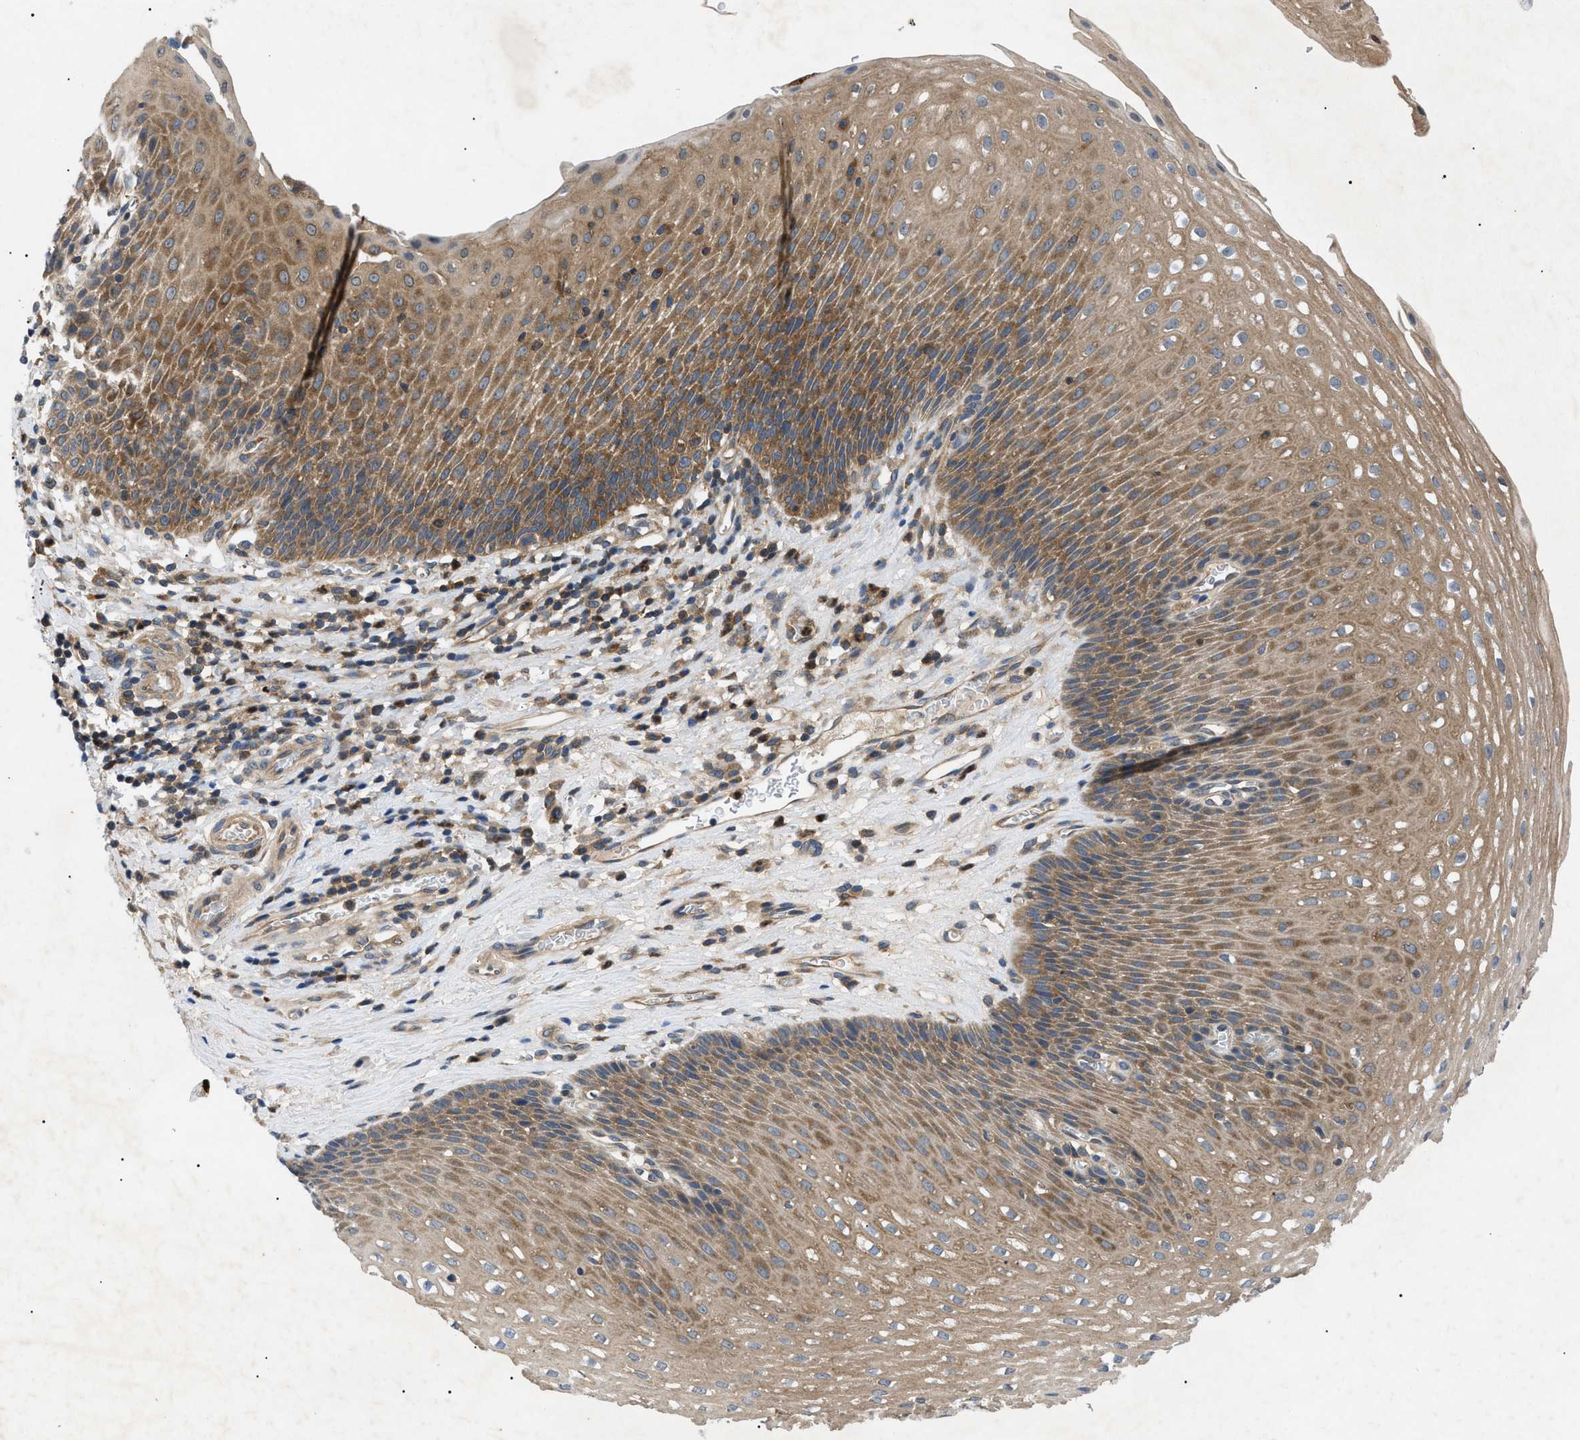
{"staining": {"intensity": "moderate", "quantity": ">75%", "location": "cytoplasmic/membranous"}, "tissue": "esophagus", "cell_type": "Squamous epithelial cells", "image_type": "normal", "snomed": [{"axis": "morphology", "description": "Normal tissue, NOS"}, {"axis": "topography", "description": "Esophagus"}], "caption": "Brown immunohistochemical staining in unremarkable human esophagus displays moderate cytoplasmic/membranous positivity in about >75% of squamous epithelial cells. The staining was performed using DAB to visualize the protein expression in brown, while the nuclei were stained in blue with hematoxylin (Magnification: 20x).", "gene": "RIPK1", "patient": {"sex": "male", "age": 48}}